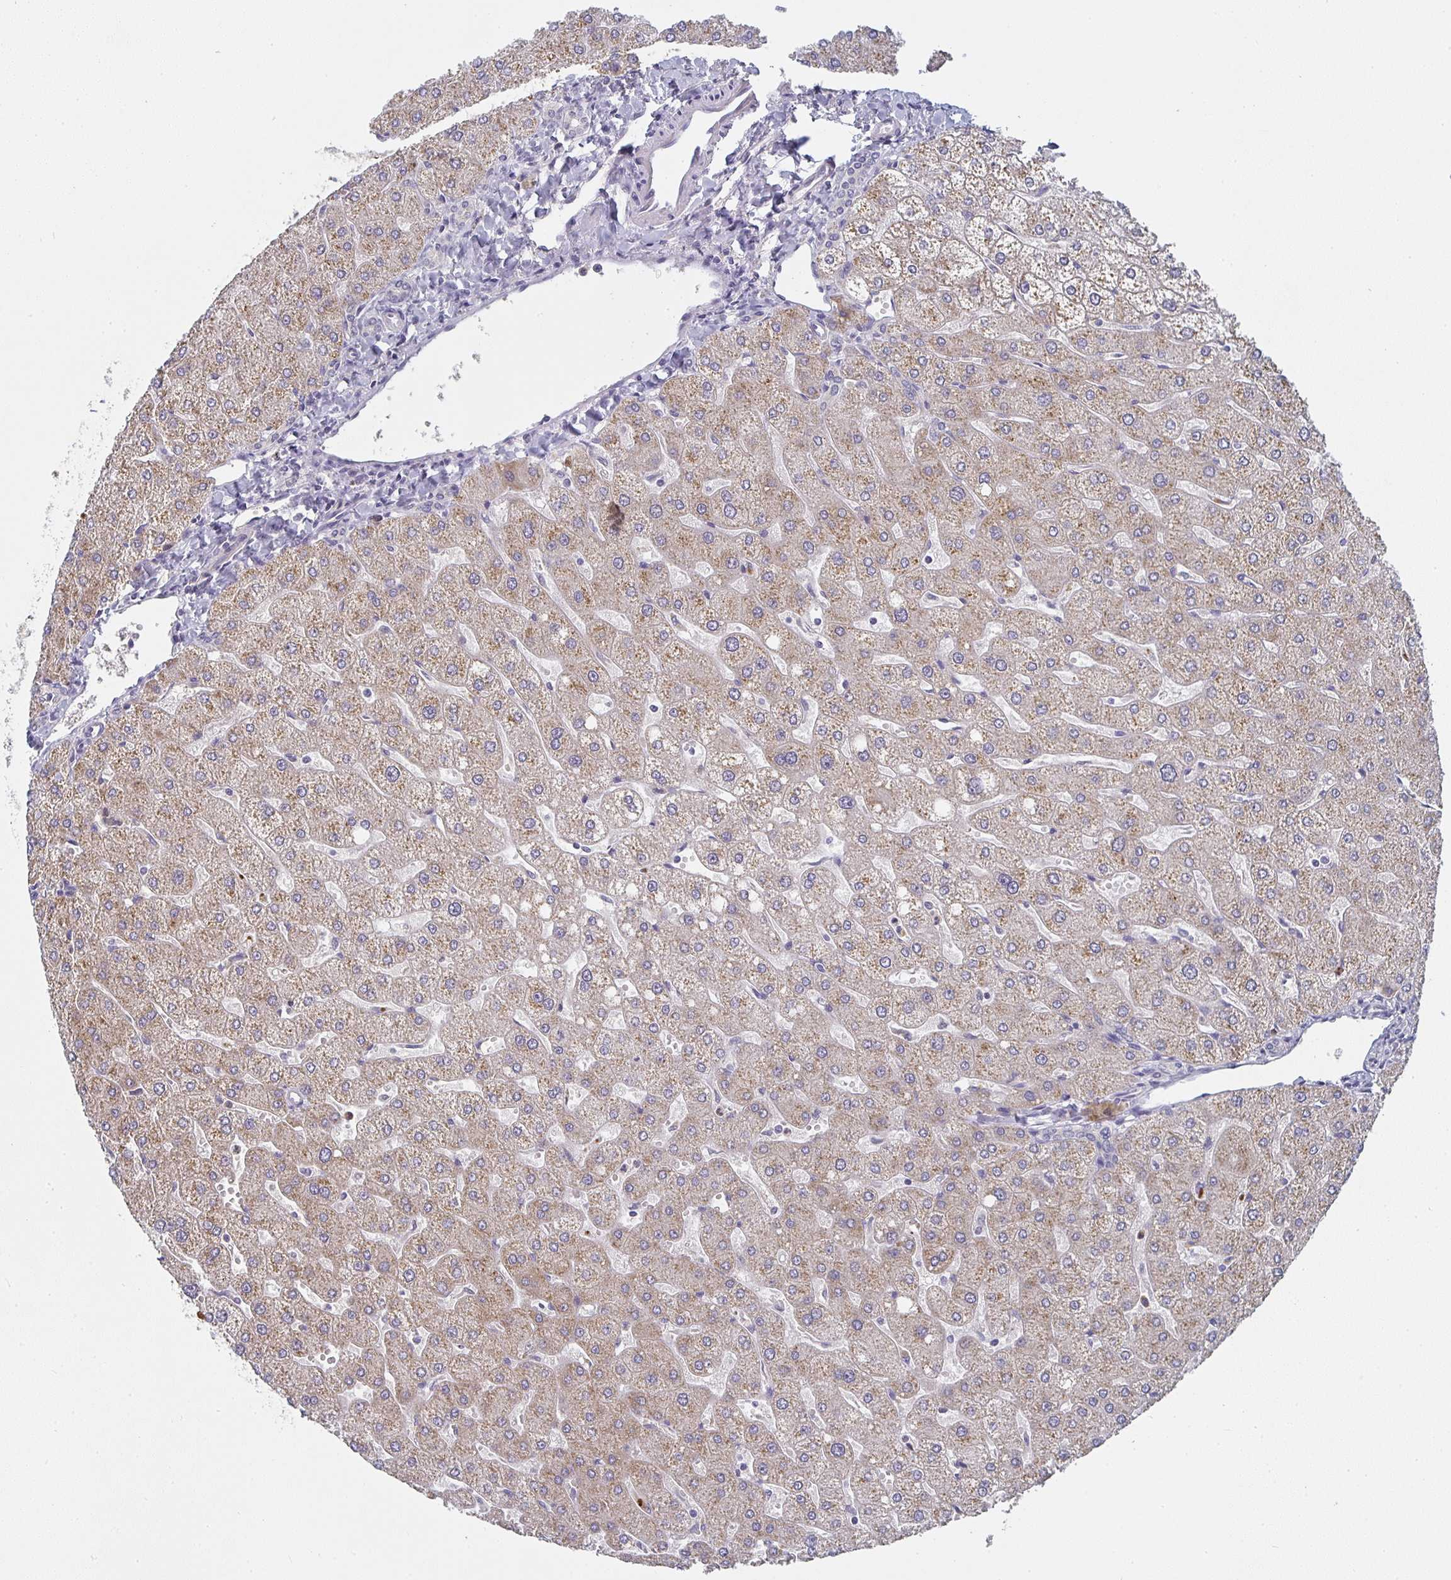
{"staining": {"intensity": "negative", "quantity": "none", "location": "none"}, "tissue": "liver", "cell_type": "Cholangiocytes", "image_type": "normal", "snomed": [{"axis": "morphology", "description": "Normal tissue, NOS"}, {"axis": "topography", "description": "Liver"}], "caption": "Human liver stained for a protein using immunohistochemistry displays no staining in cholangiocytes.", "gene": "CTHRC1", "patient": {"sex": "male", "age": 67}}